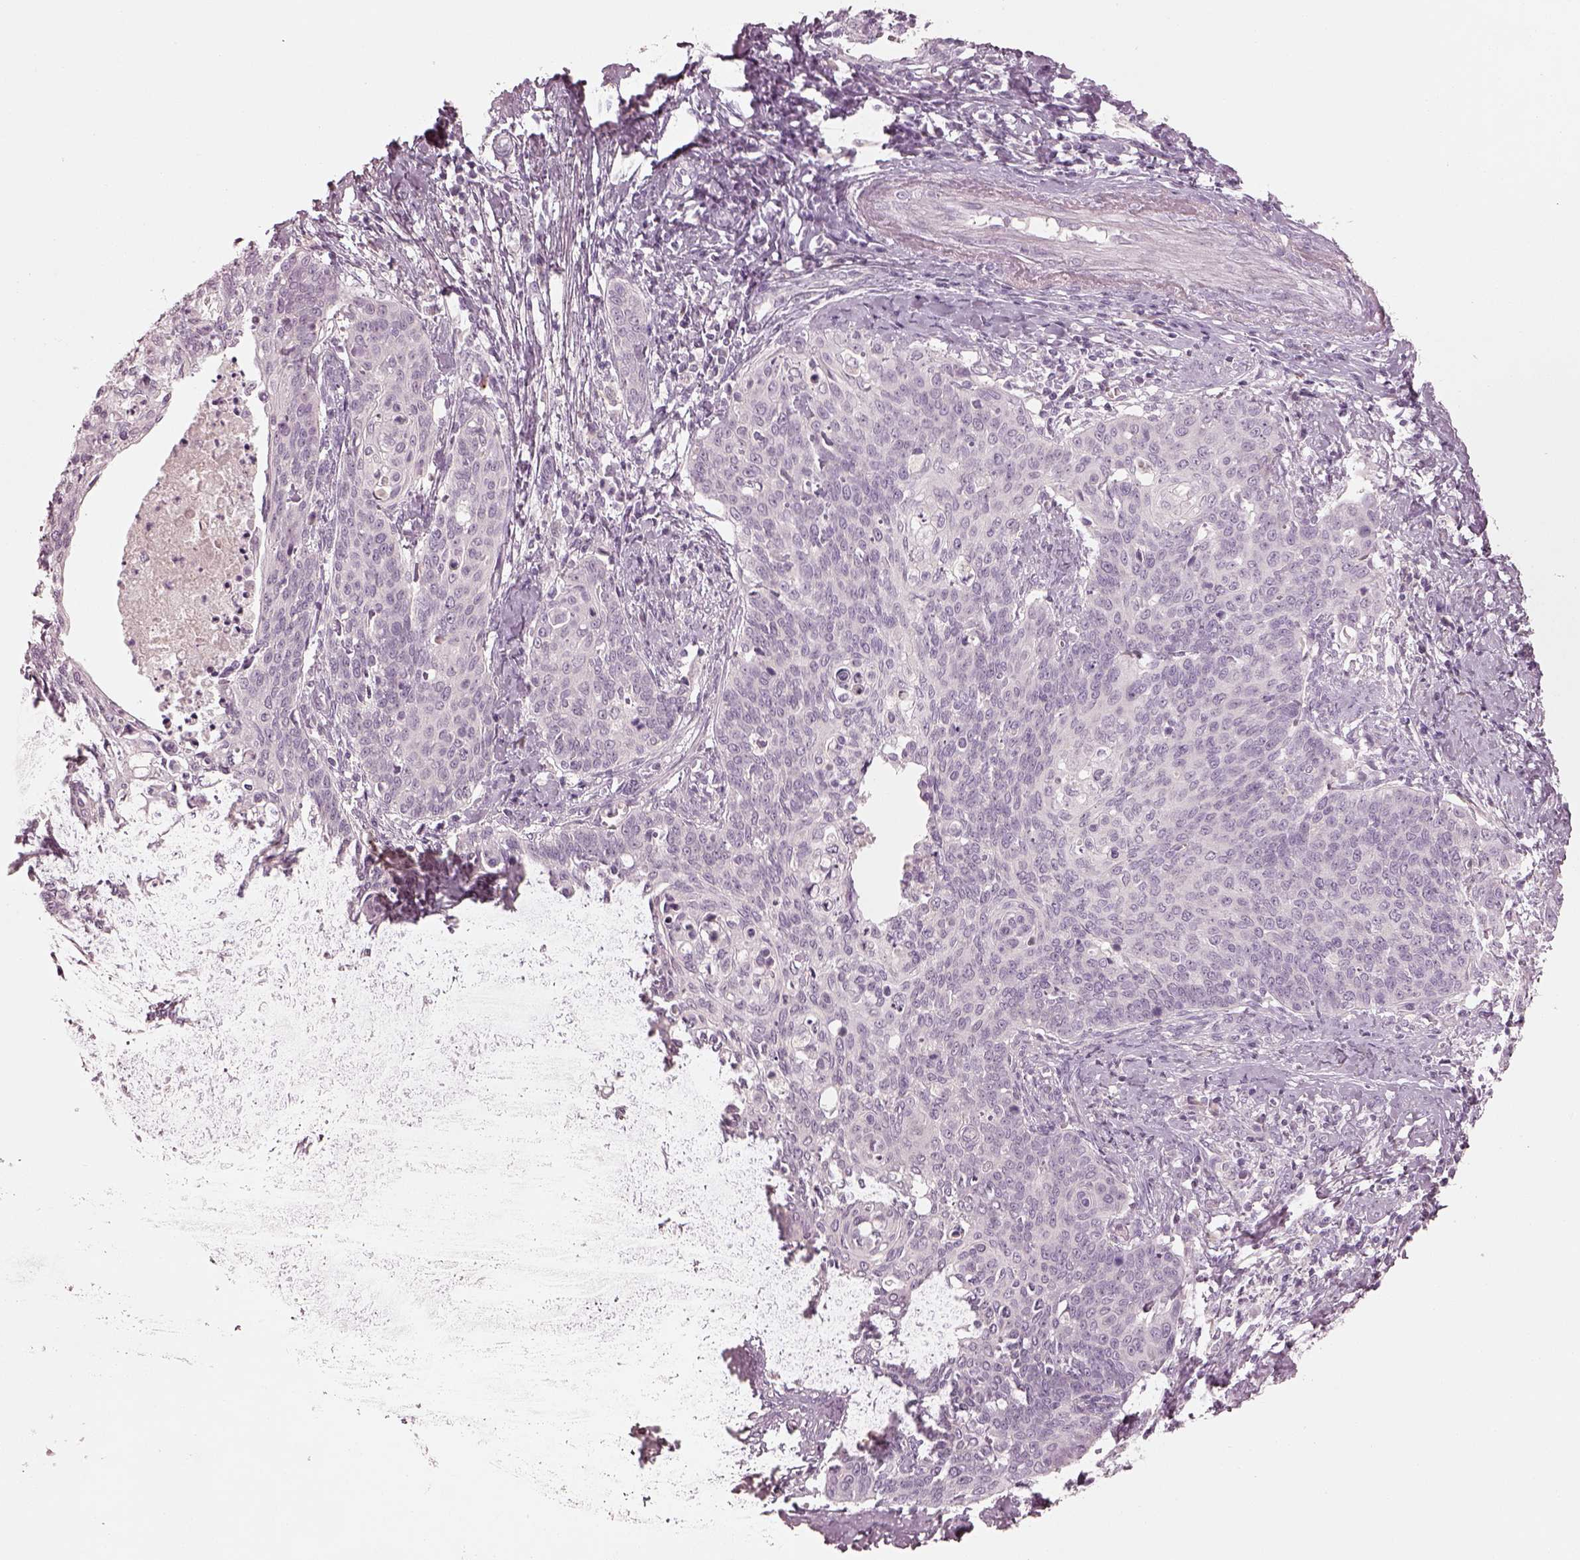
{"staining": {"intensity": "negative", "quantity": "none", "location": "none"}, "tissue": "cervical cancer", "cell_type": "Tumor cells", "image_type": "cancer", "snomed": [{"axis": "morphology", "description": "Normal tissue, NOS"}, {"axis": "morphology", "description": "Squamous cell carcinoma, NOS"}, {"axis": "topography", "description": "Cervix"}], "caption": "Immunohistochemistry (IHC) micrograph of human cervical cancer (squamous cell carcinoma) stained for a protein (brown), which reveals no staining in tumor cells.", "gene": "SPATA6L", "patient": {"sex": "female", "age": 39}}